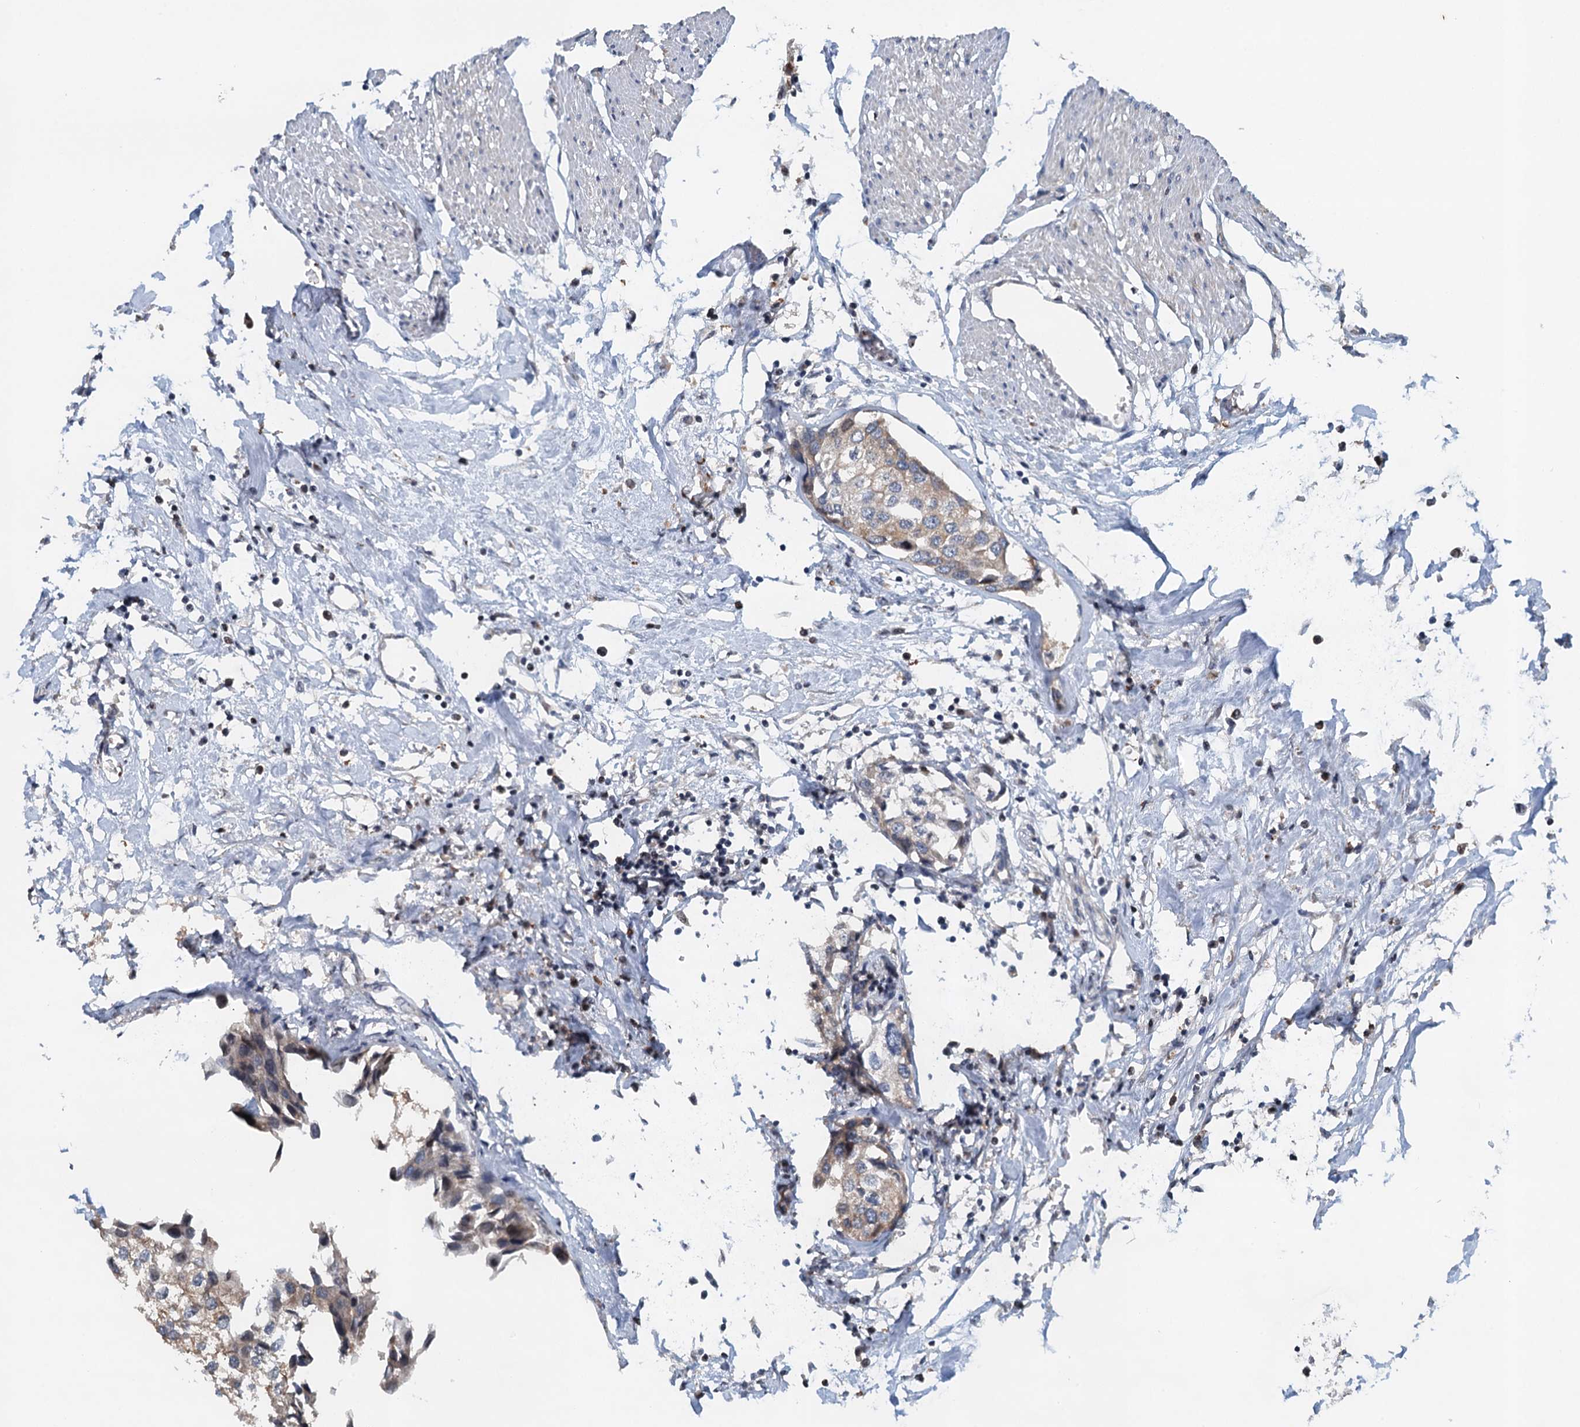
{"staining": {"intensity": "weak", "quantity": "25%-75%", "location": "cytoplasmic/membranous"}, "tissue": "urothelial cancer", "cell_type": "Tumor cells", "image_type": "cancer", "snomed": [{"axis": "morphology", "description": "Urothelial carcinoma, High grade"}, {"axis": "topography", "description": "Urinary bladder"}], "caption": "Urothelial cancer tissue demonstrates weak cytoplasmic/membranous expression in approximately 25%-75% of tumor cells", "gene": "NBEA", "patient": {"sex": "male", "age": 64}}